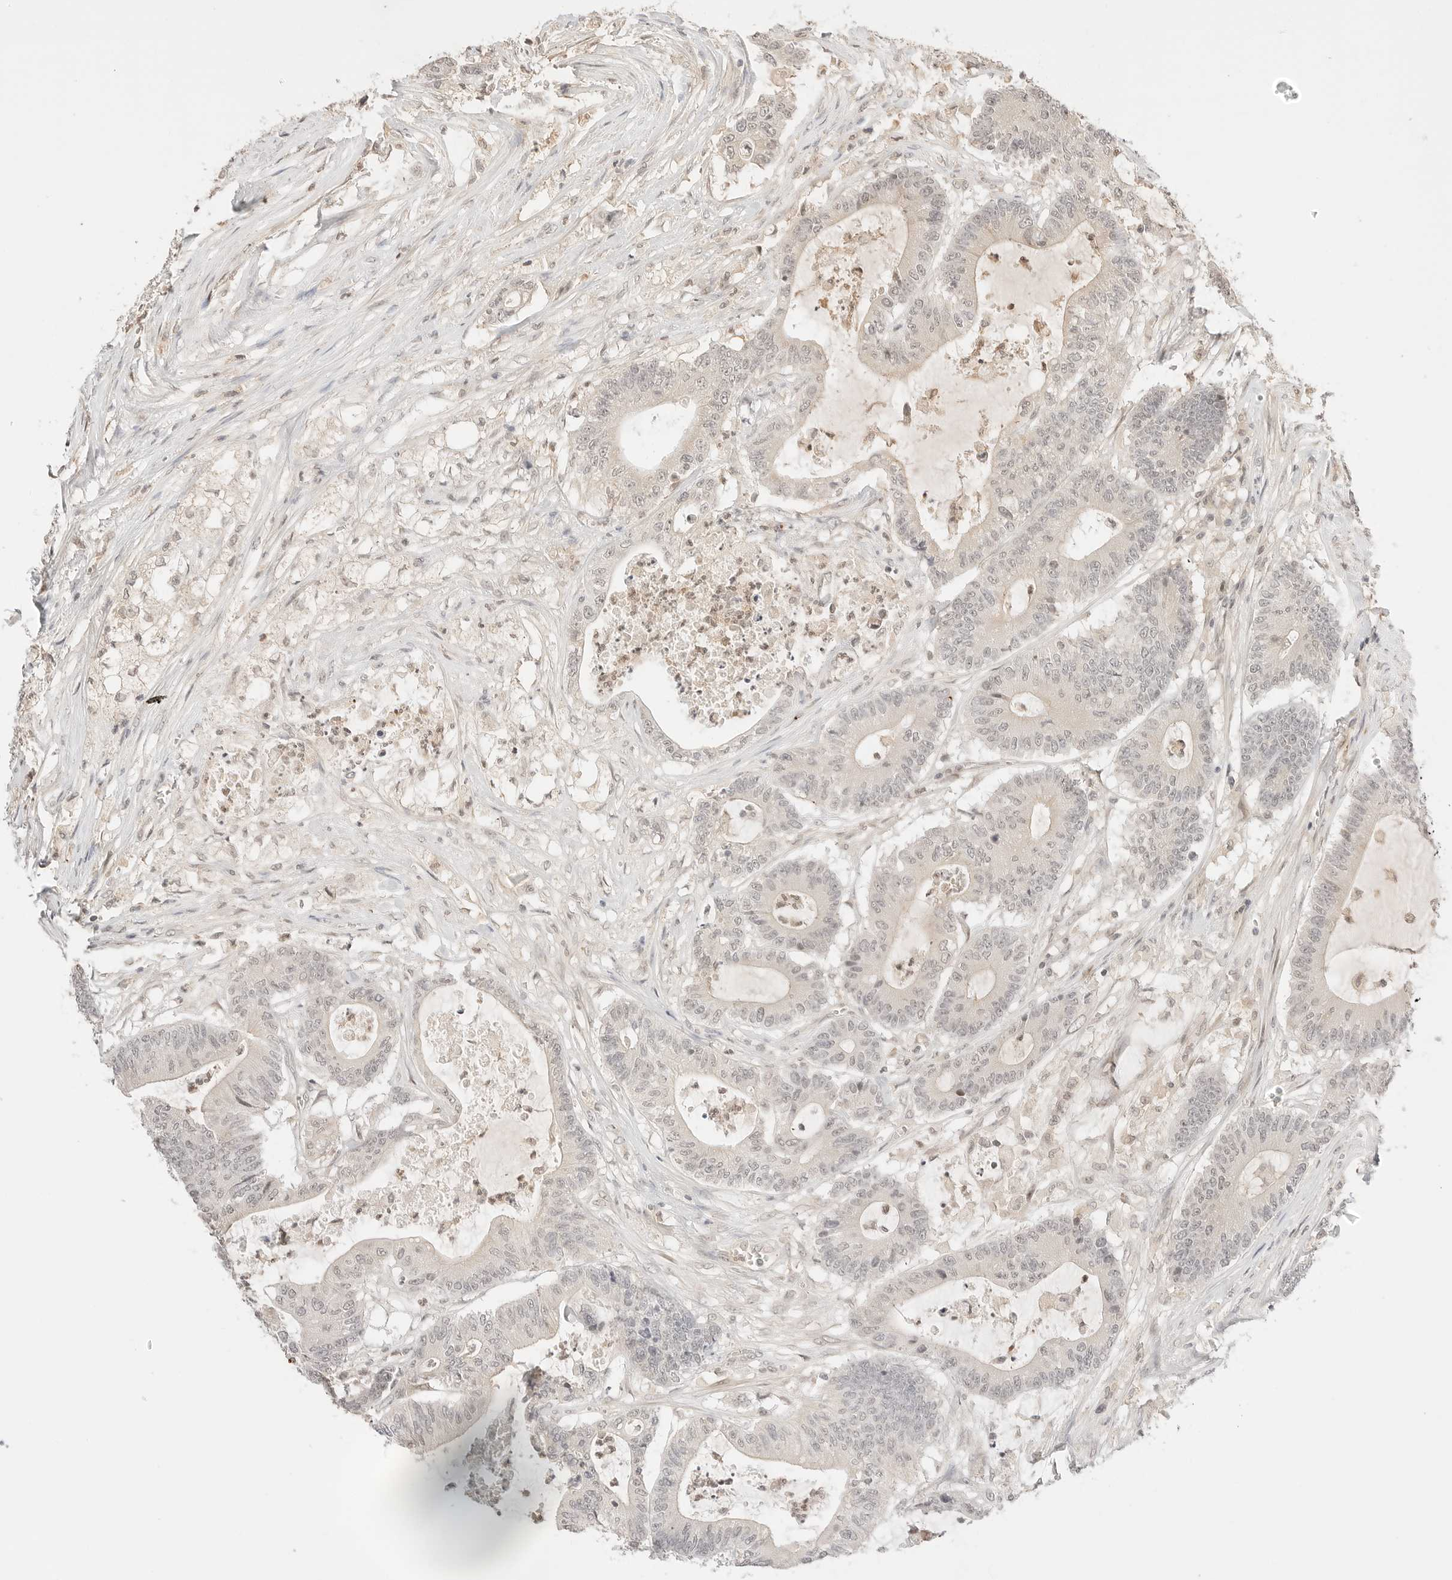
{"staining": {"intensity": "weak", "quantity": "<25%", "location": "nuclear"}, "tissue": "colorectal cancer", "cell_type": "Tumor cells", "image_type": "cancer", "snomed": [{"axis": "morphology", "description": "Adenocarcinoma, NOS"}, {"axis": "topography", "description": "Colon"}], "caption": "There is no significant expression in tumor cells of colorectal adenocarcinoma.", "gene": "RPS6KL1", "patient": {"sex": "female", "age": 84}}